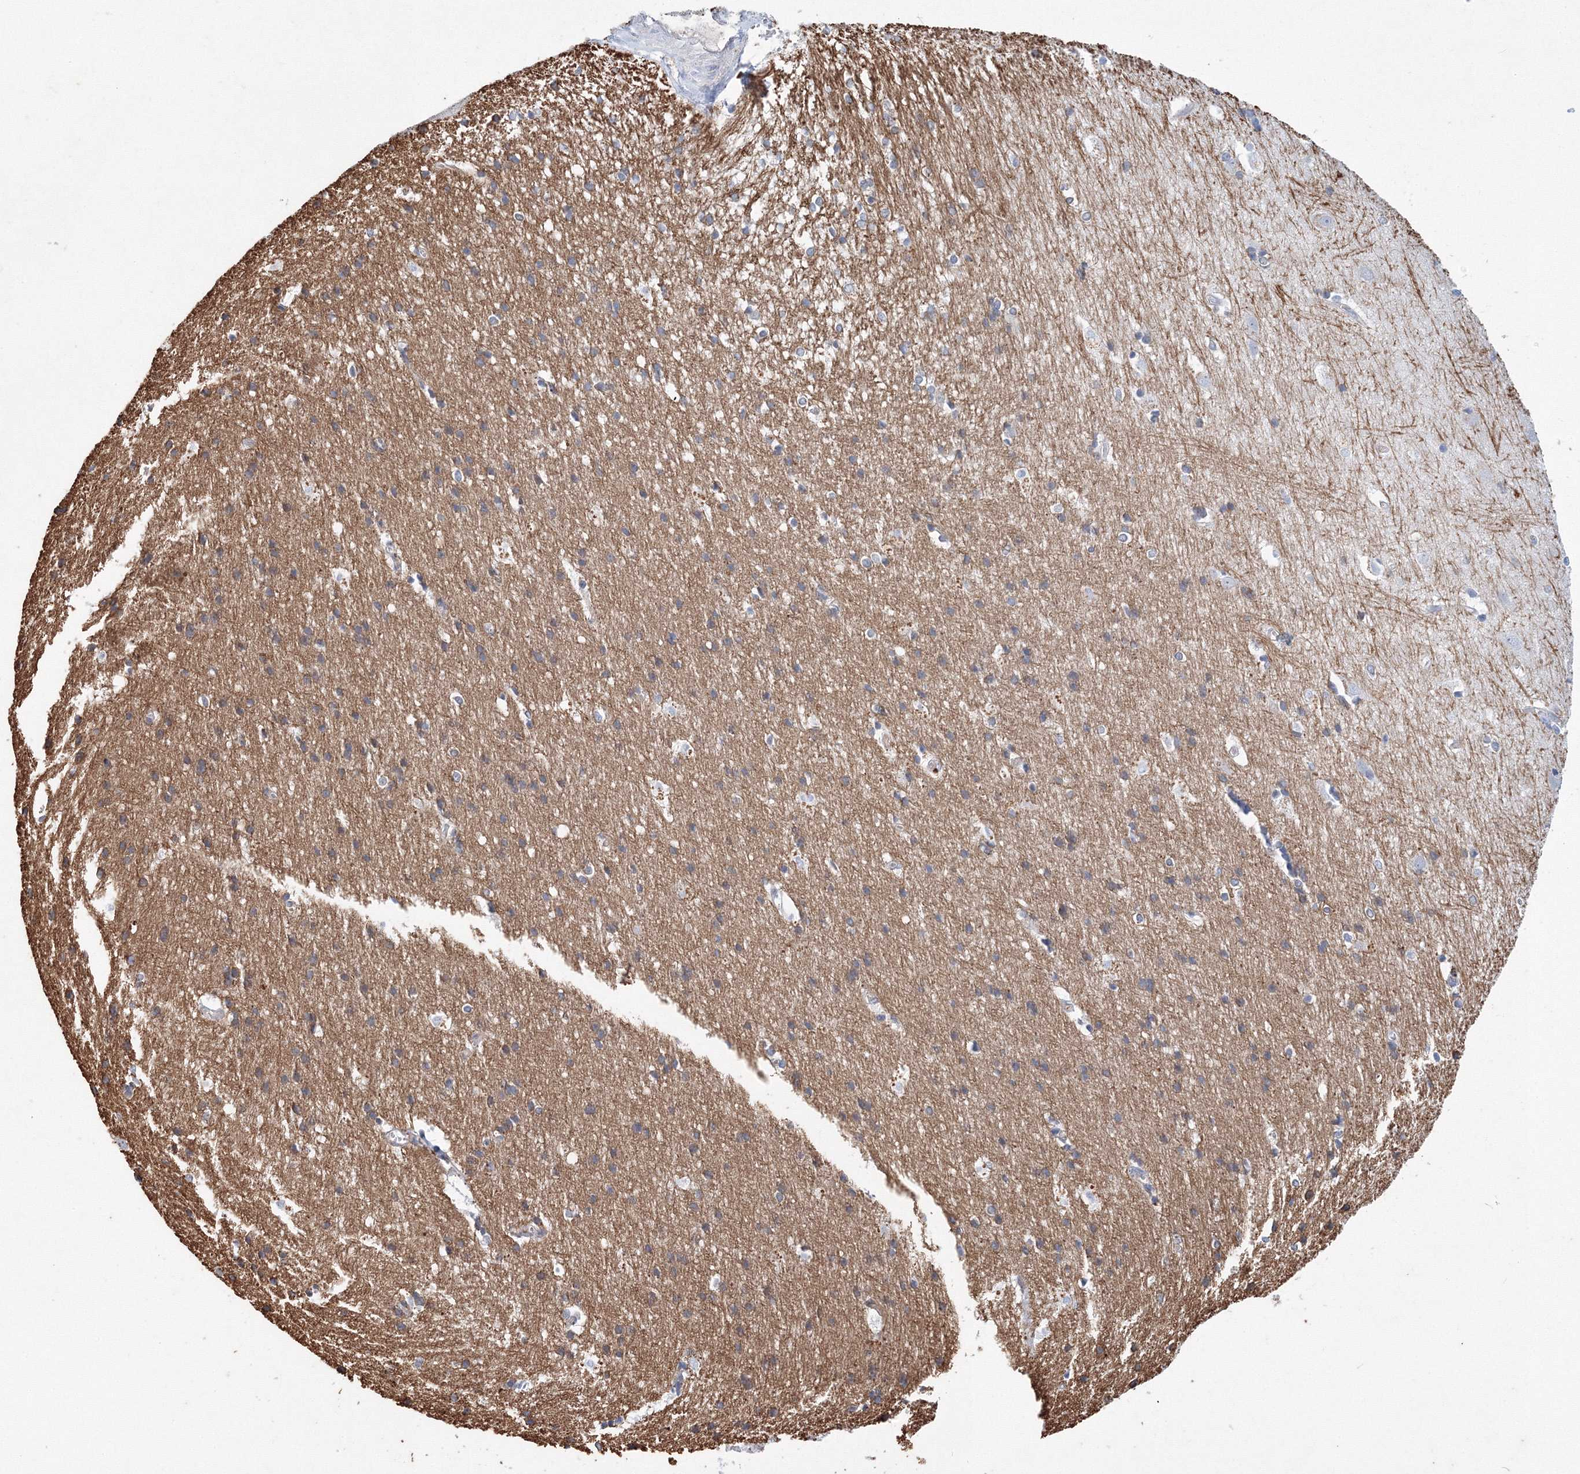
{"staining": {"intensity": "negative", "quantity": "none", "location": "none"}, "tissue": "cerebral cortex", "cell_type": "Endothelial cells", "image_type": "normal", "snomed": [{"axis": "morphology", "description": "Normal tissue, NOS"}, {"axis": "topography", "description": "Cerebral cortex"}], "caption": "Immunohistochemistry histopathology image of benign cerebral cortex: human cerebral cortex stained with DAB (3,3'-diaminobenzidine) displays no significant protein staining in endothelial cells.", "gene": "TANC1", "patient": {"sex": "male", "age": 54}}